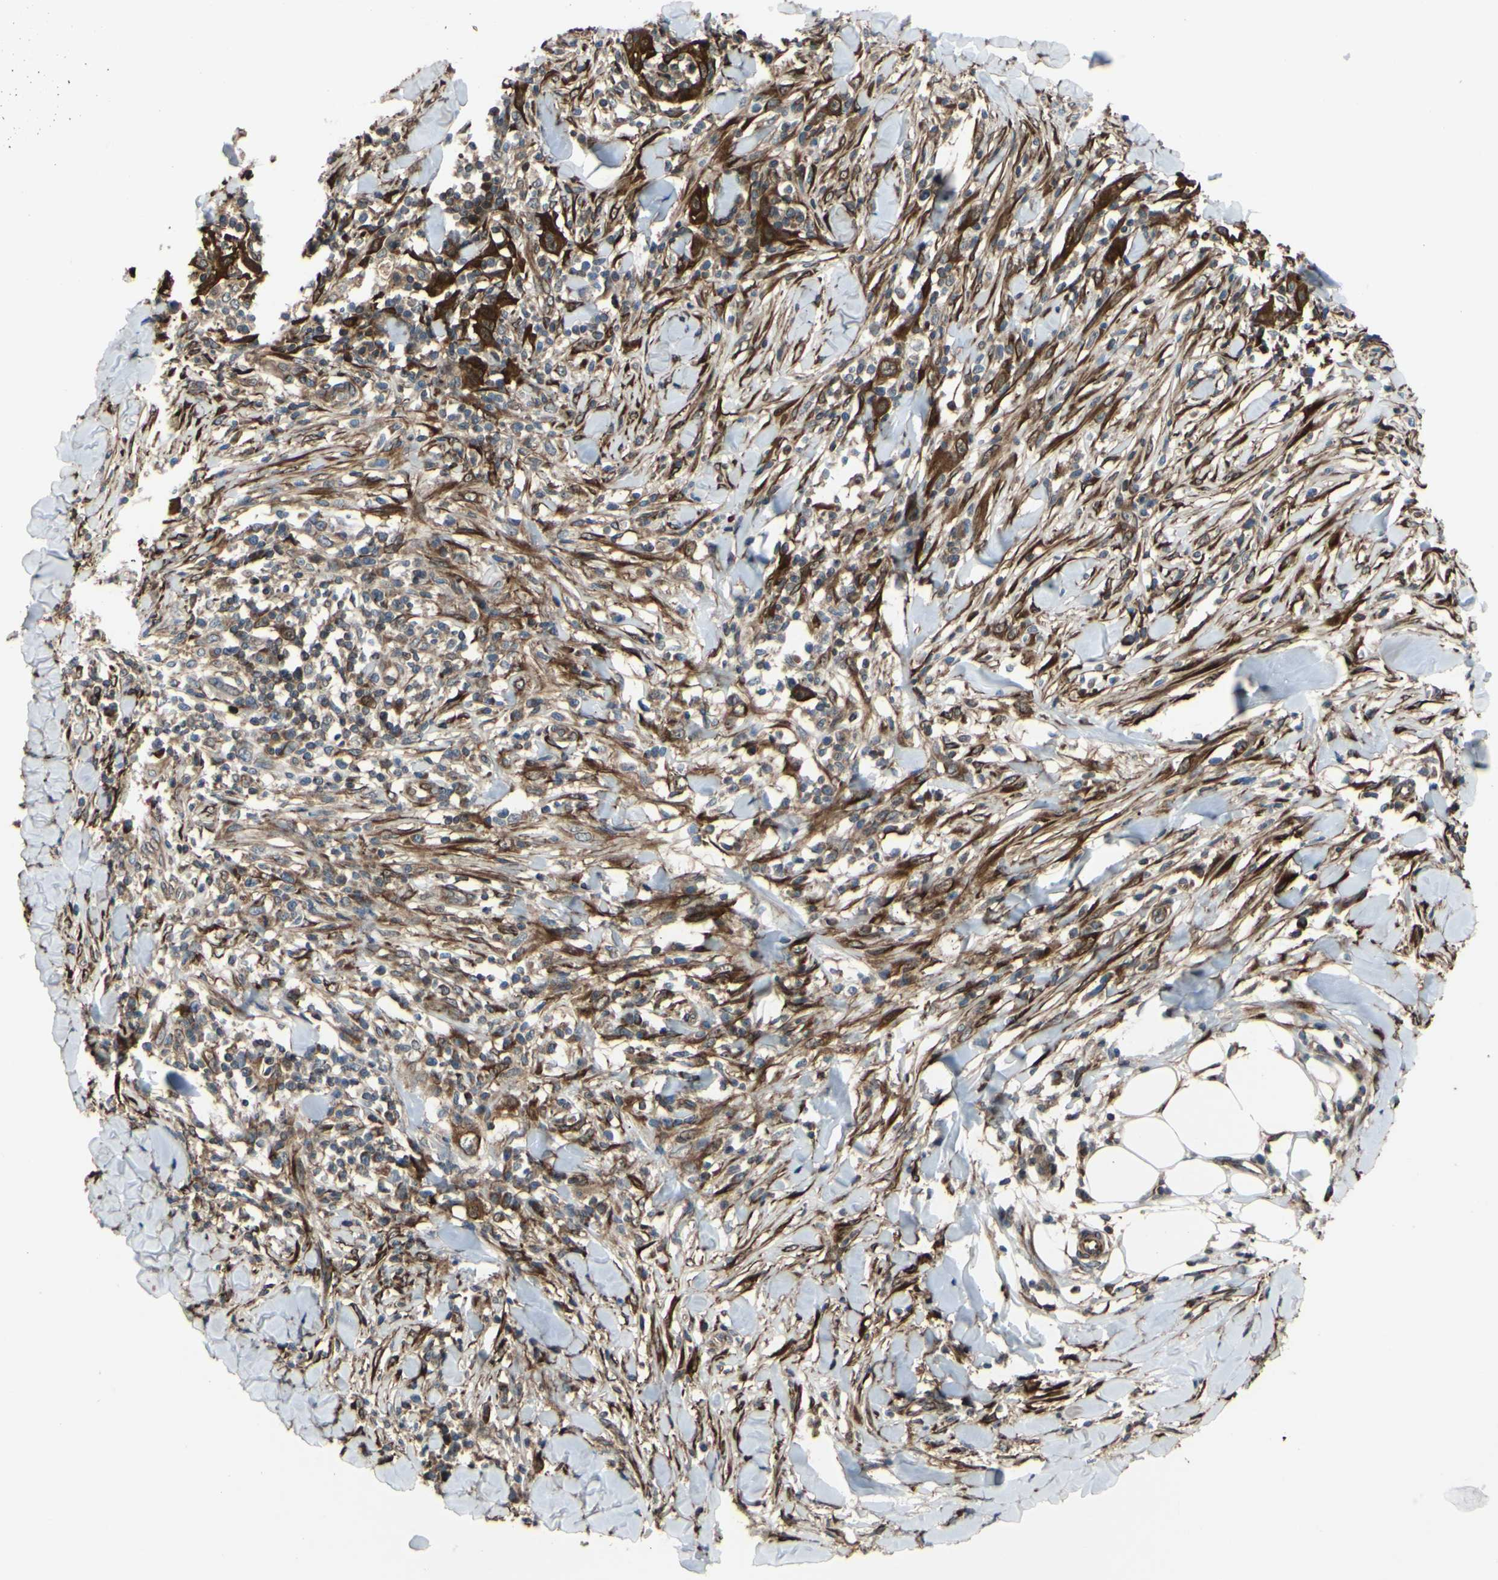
{"staining": {"intensity": "strong", "quantity": ">75%", "location": "cytoplasmic/membranous"}, "tissue": "skin cancer", "cell_type": "Tumor cells", "image_type": "cancer", "snomed": [{"axis": "morphology", "description": "Squamous cell carcinoma, NOS"}, {"axis": "topography", "description": "Skin"}], "caption": "High-power microscopy captured an immunohistochemistry histopathology image of skin cancer (squamous cell carcinoma), revealing strong cytoplasmic/membranous expression in about >75% of tumor cells.", "gene": "PRAF2", "patient": {"sex": "male", "age": 24}}